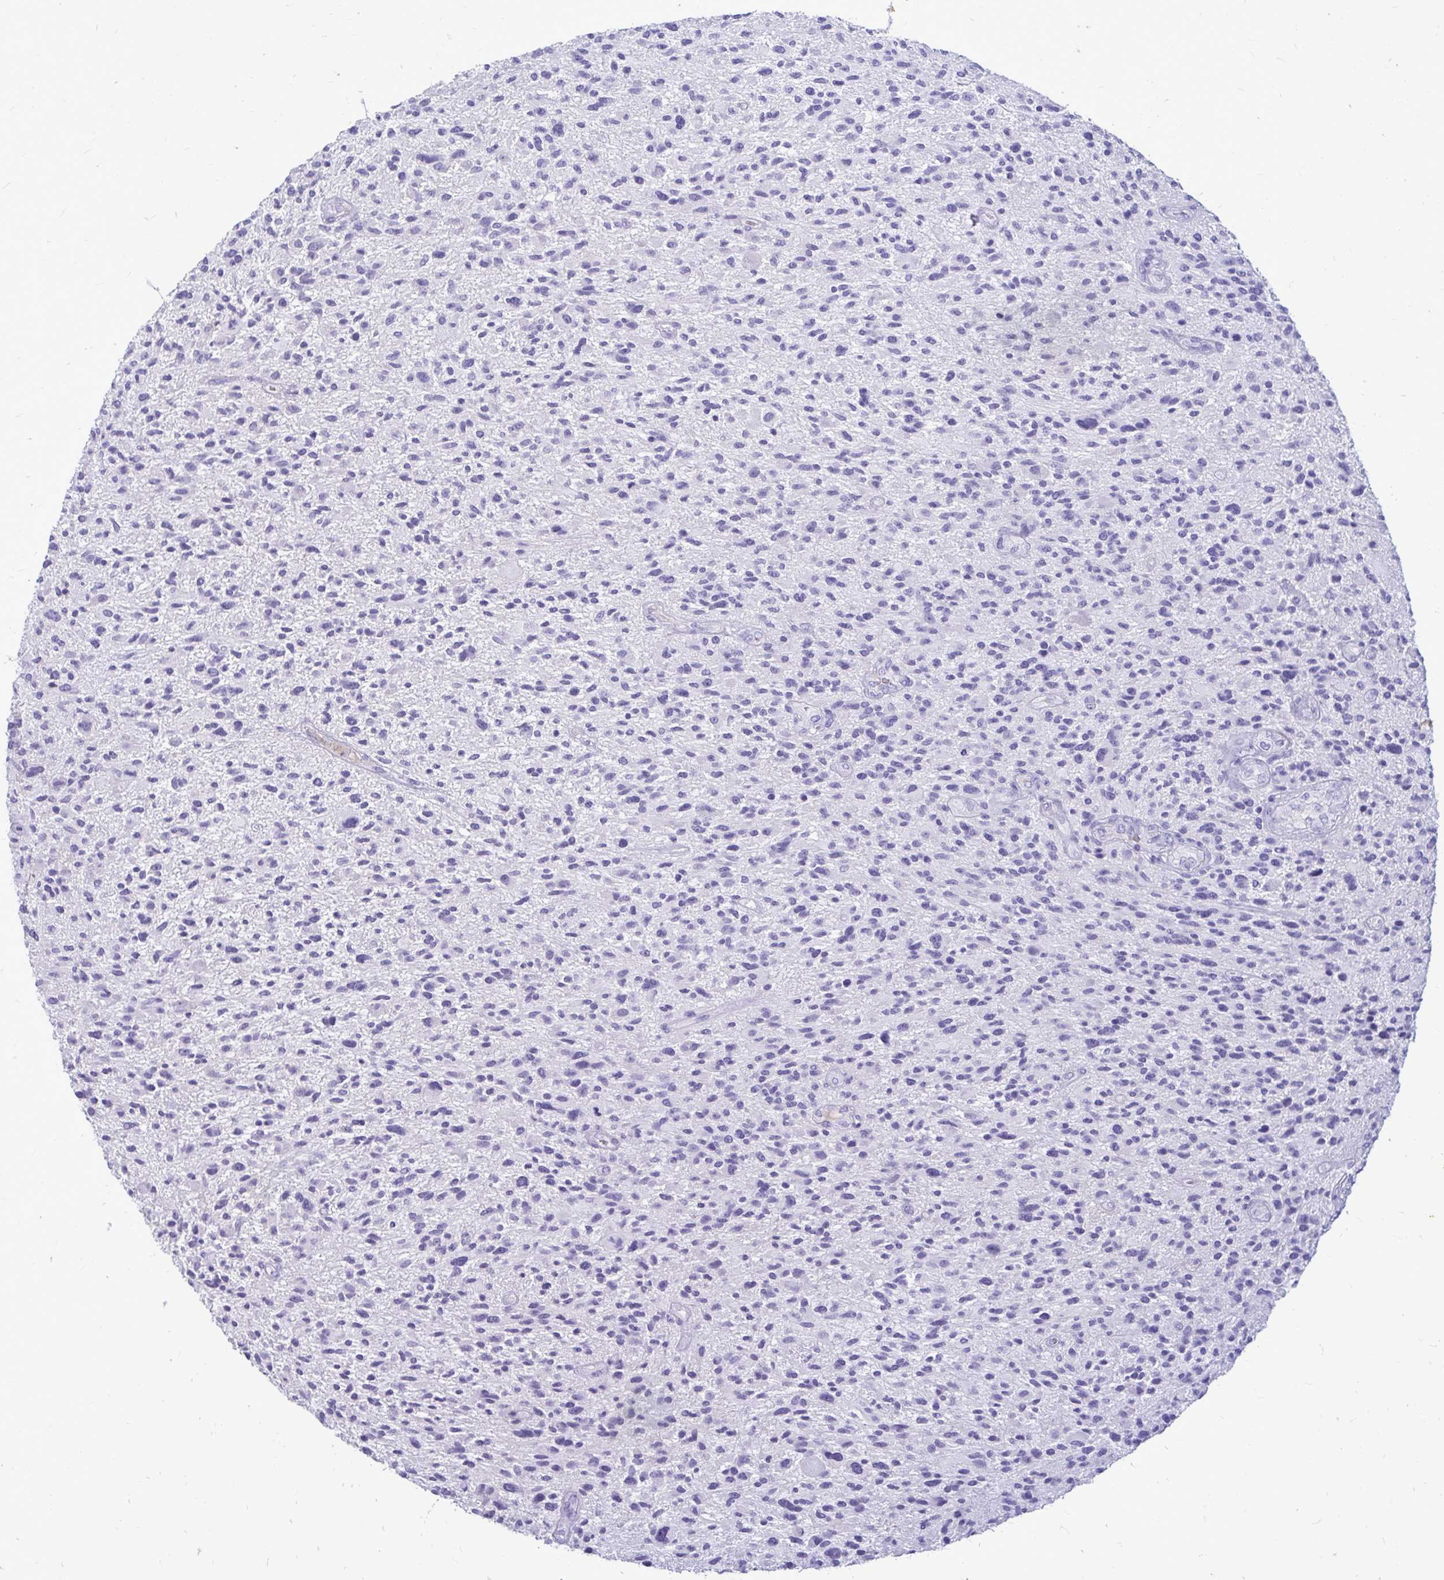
{"staining": {"intensity": "negative", "quantity": "none", "location": "none"}, "tissue": "glioma", "cell_type": "Tumor cells", "image_type": "cancer", "snomed": [{"axis": "morphology", "description": "Glioma, malignant, High grade"}, {"axis": "topography", "description": "Brain"}], "caption": "Image shows no significant protein positivity in tumor cells of glioma.", "gene": "NANOGNB", "patient": {"sex": "male", "age": 47}}